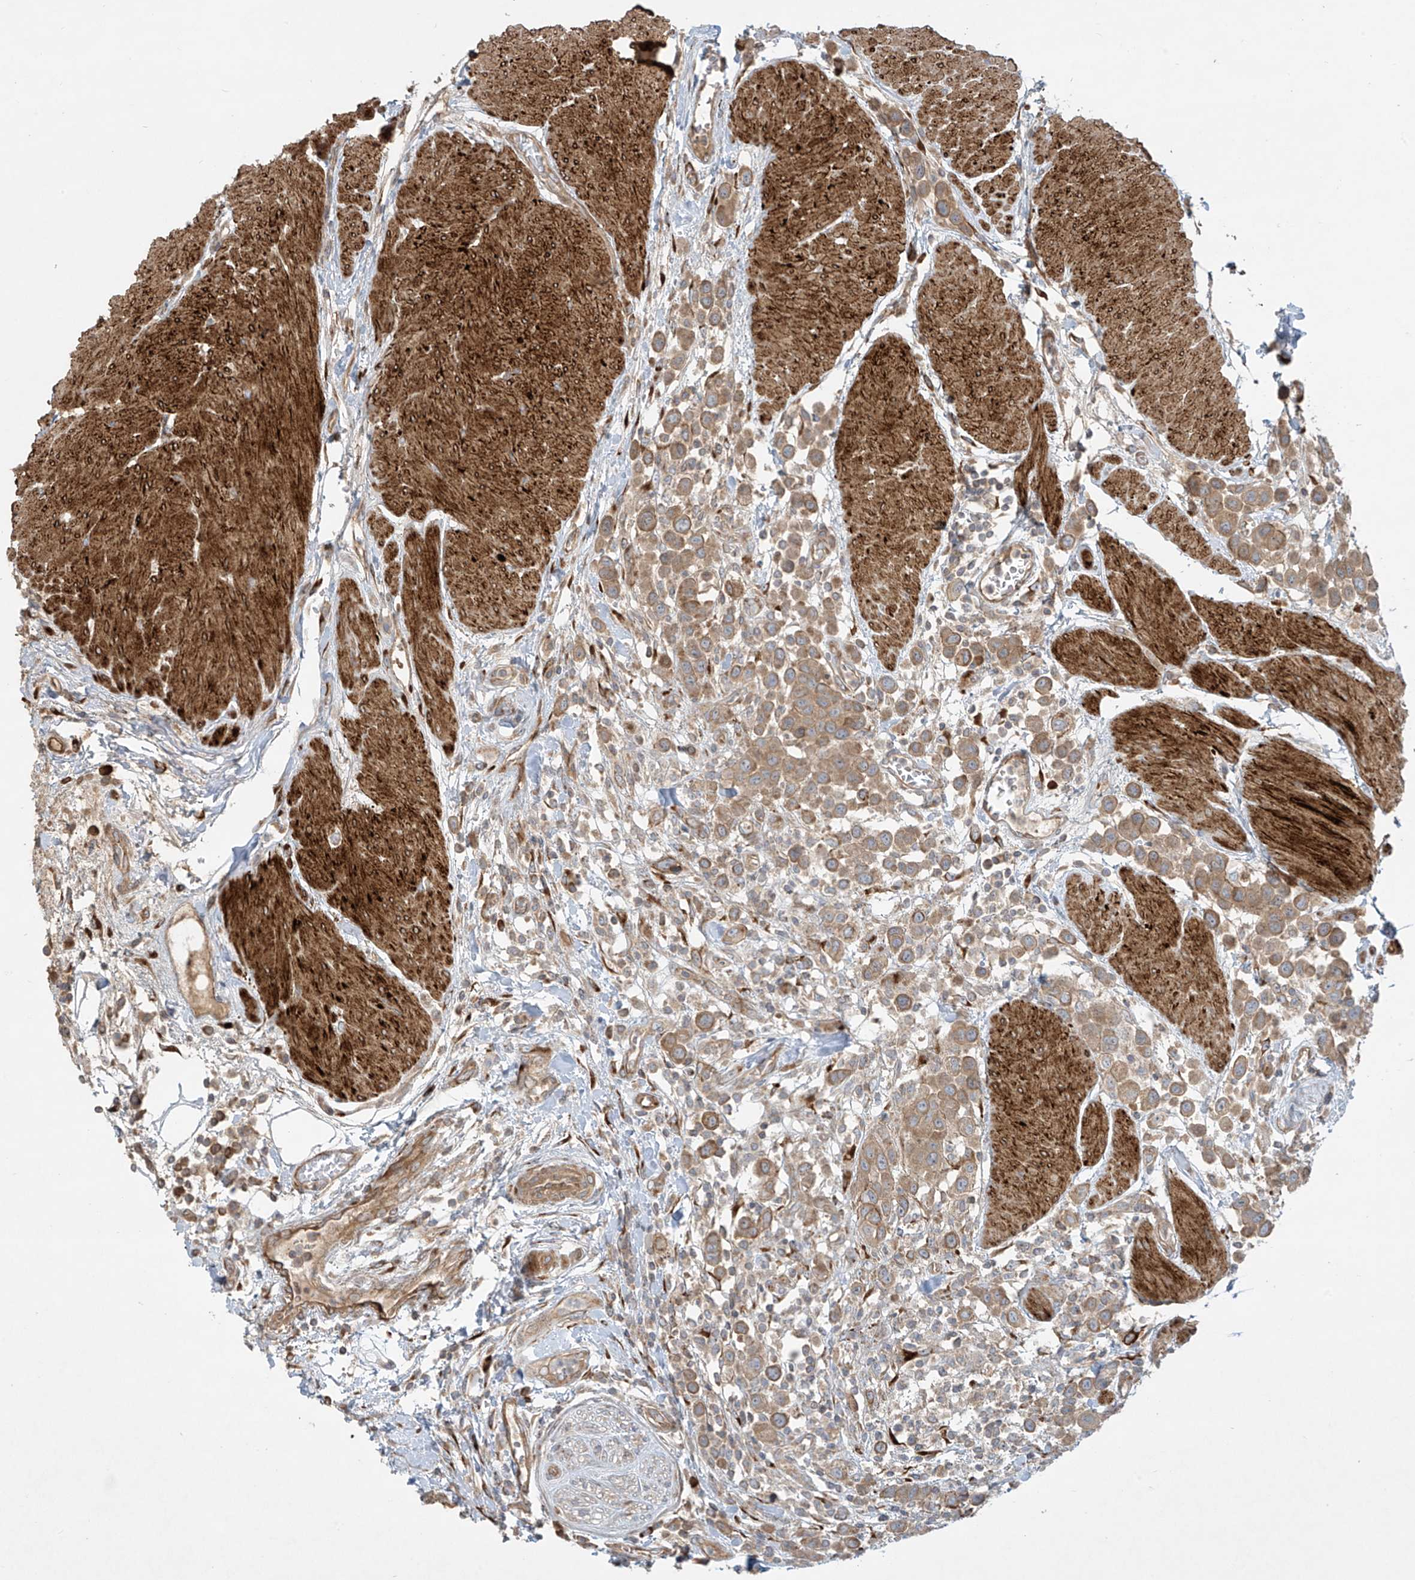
{"staining": {"intensity": "moderate", "quantity": ">75%", "location": "cytoplasmic/membranous"}, "tissue": "urothelial cancer", "cell_type": "Tumor cells", "image_type": "cancer", "snomed": [{"axis": "morphology", "description": "Urothelial carcinoma, High grade"}, {"axis": "topography", "description": "Urinary bladder"}], "caption": "High-grade urothelial carcinoma stained for a protein (brown) reveals moderate cytoplasmic/membranous positive positivity in about >75% of tumor cells.", "gene": "DDIT4", "patient": {"sex": "male", "age": 50}}